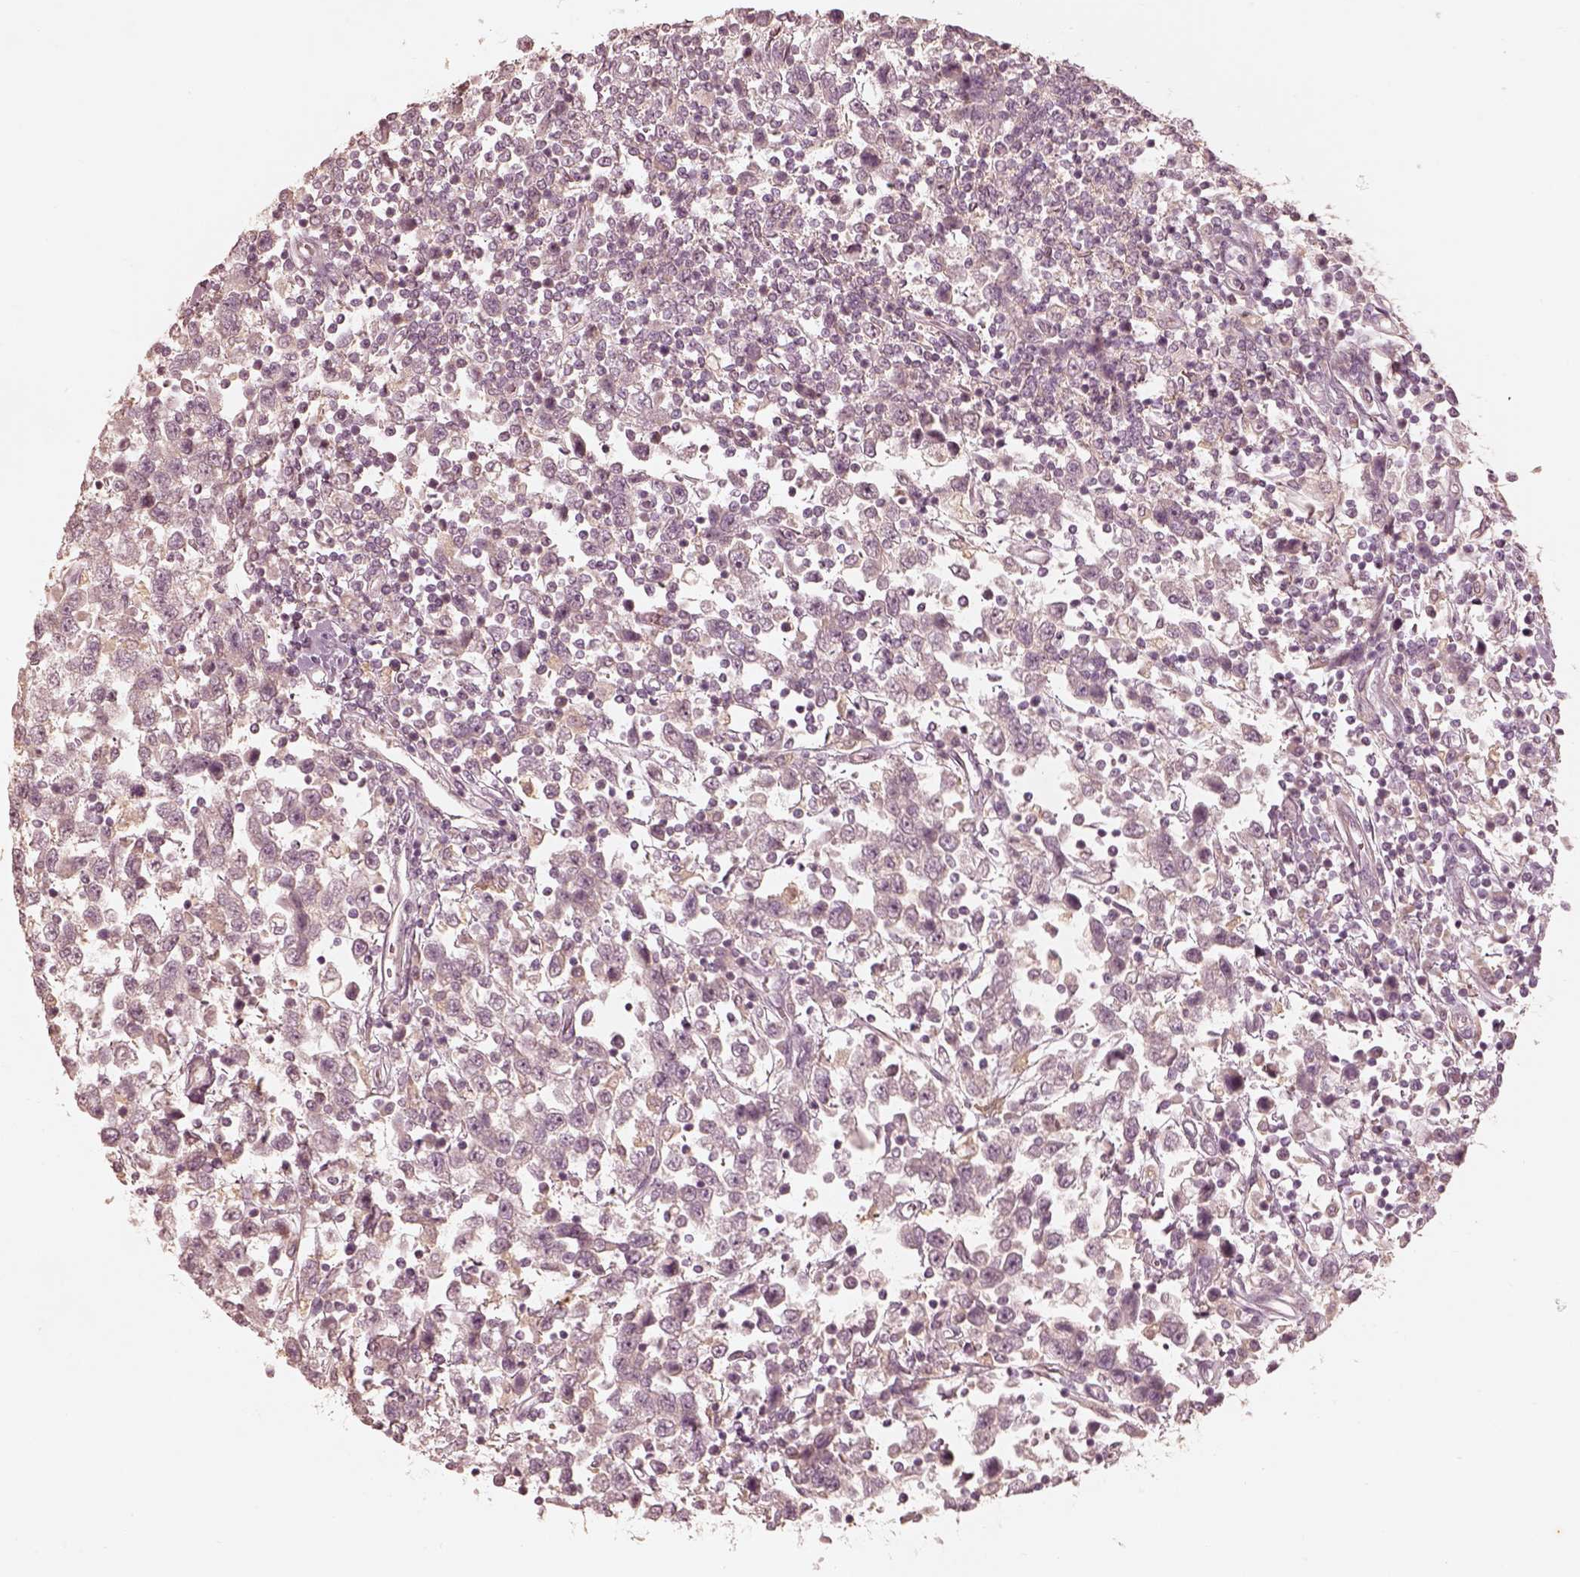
{"staining": {"intensity": "weak", "quantity": ">75%", "location": "cytoplasmic/membranous"}, "tissue": "testis cancer", "cell_type": "Tumor cells", "image_type": "cancer", "snomed": [{"axis": "morphology", "description": "Seminoma, NOS"}, {"axis": "topography", "description": "Testis"}], "caption": "A brown stain highlights weak cytoplasmic/membranous expression of a protein in human seminoma (testis) tumor cells.", "gene": "WLS", "patient": {"sex": "male", "age": 34}}